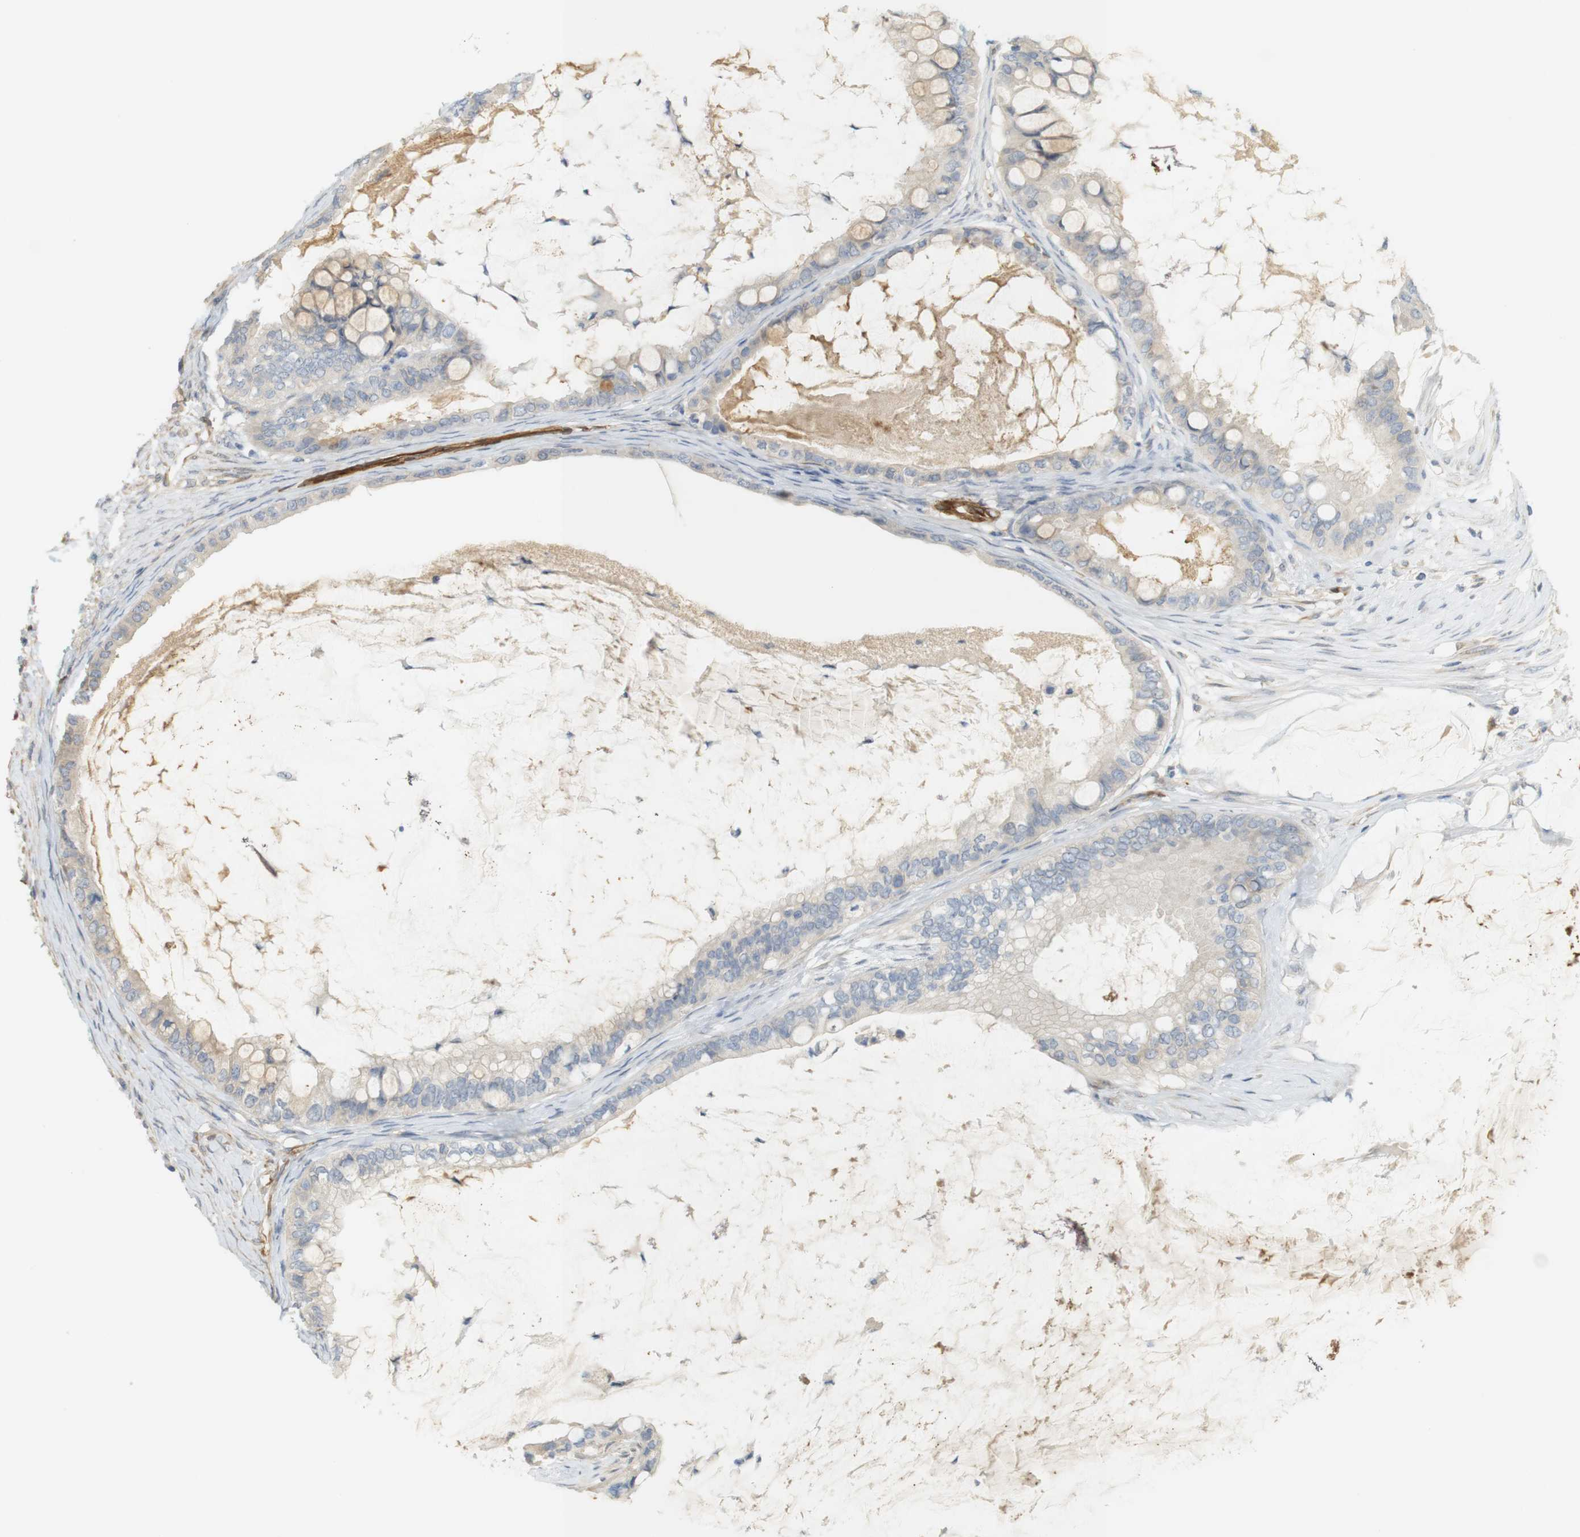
{"staining": {"intensity": "weak", "quantity": "25%-75%", "location": "cytoplasmic/membranous"}, "tissue": "ovarian cancer", "cell_type": "Tumor cells", "image_type": "cancer", "snomed": [{"axis": "morphology", "description": "Cystadenocarcinoma, mucinous, NOS"}, {"axis": "topography", "description": "Ovary"}], "caption": "Protein expression analysis of human mucinous cystadenocarcinoma (ovarian) reveals weak cytoplasmic/membranous expression in about 25%-75% of tumor cells.", "gene": "PDE3A", "patient": {"sex": "female", "age": 80}}